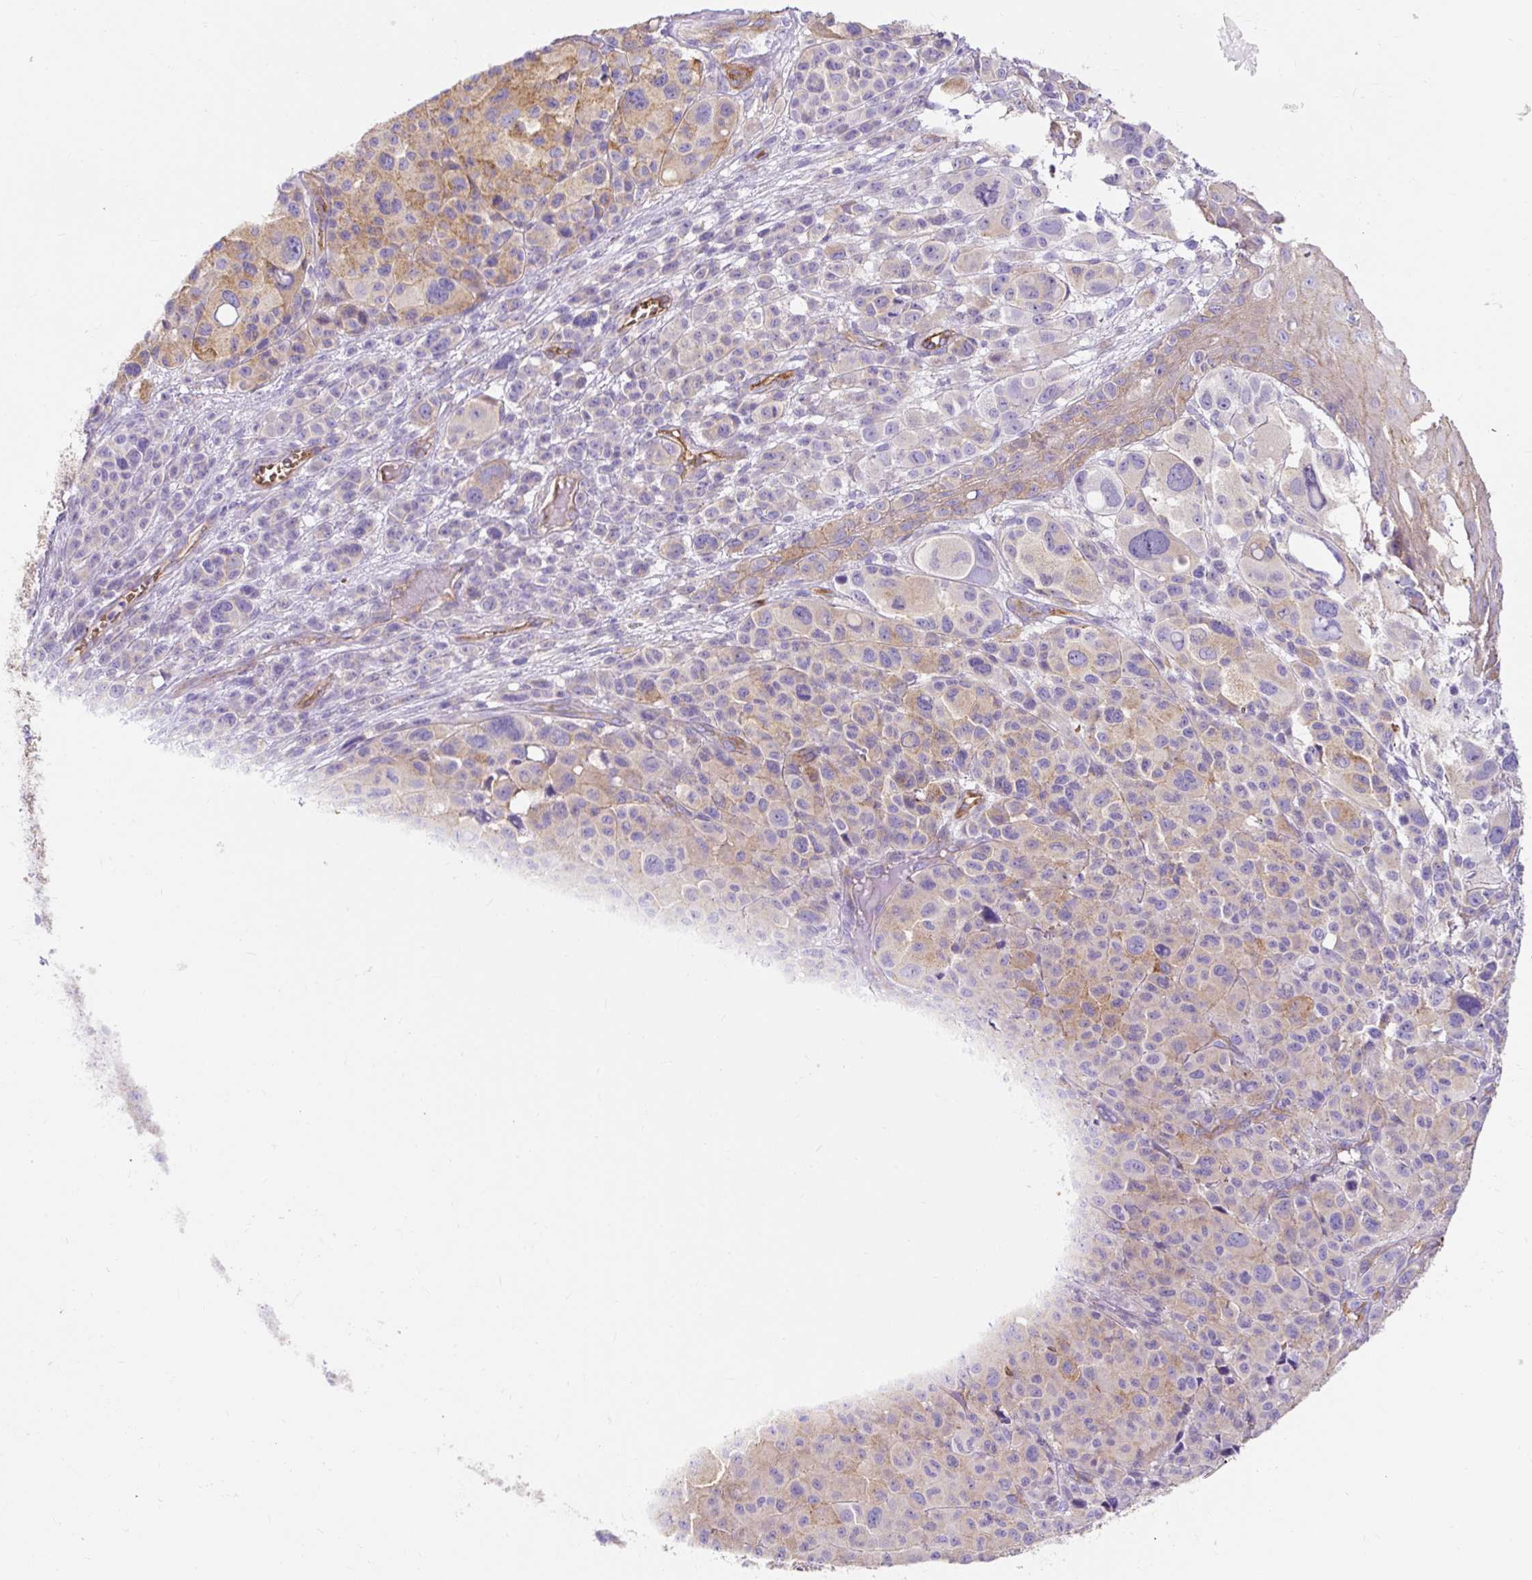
{"staining": {"intensity": "moderate", "quantity": "<25%", "location": "cytoplasmic/membranous"}, "tissue": "melanoma", "cell_type": "Tumor cells", "image_type": "cancer", "snomed": [{"axis": "morphology", "description": "Malignant melanoma, NOS"}, {"axis": "topography", "description": "Skin"}], "caption": "Immunohistochemistry (IHC) of malignant melanoma demonstrates low levels of moderate cytoplasmic/membranous staining in about <25% of tumor cells.", "gene": "HIP1R", "patient": {"sex": "female", "age": 74}}